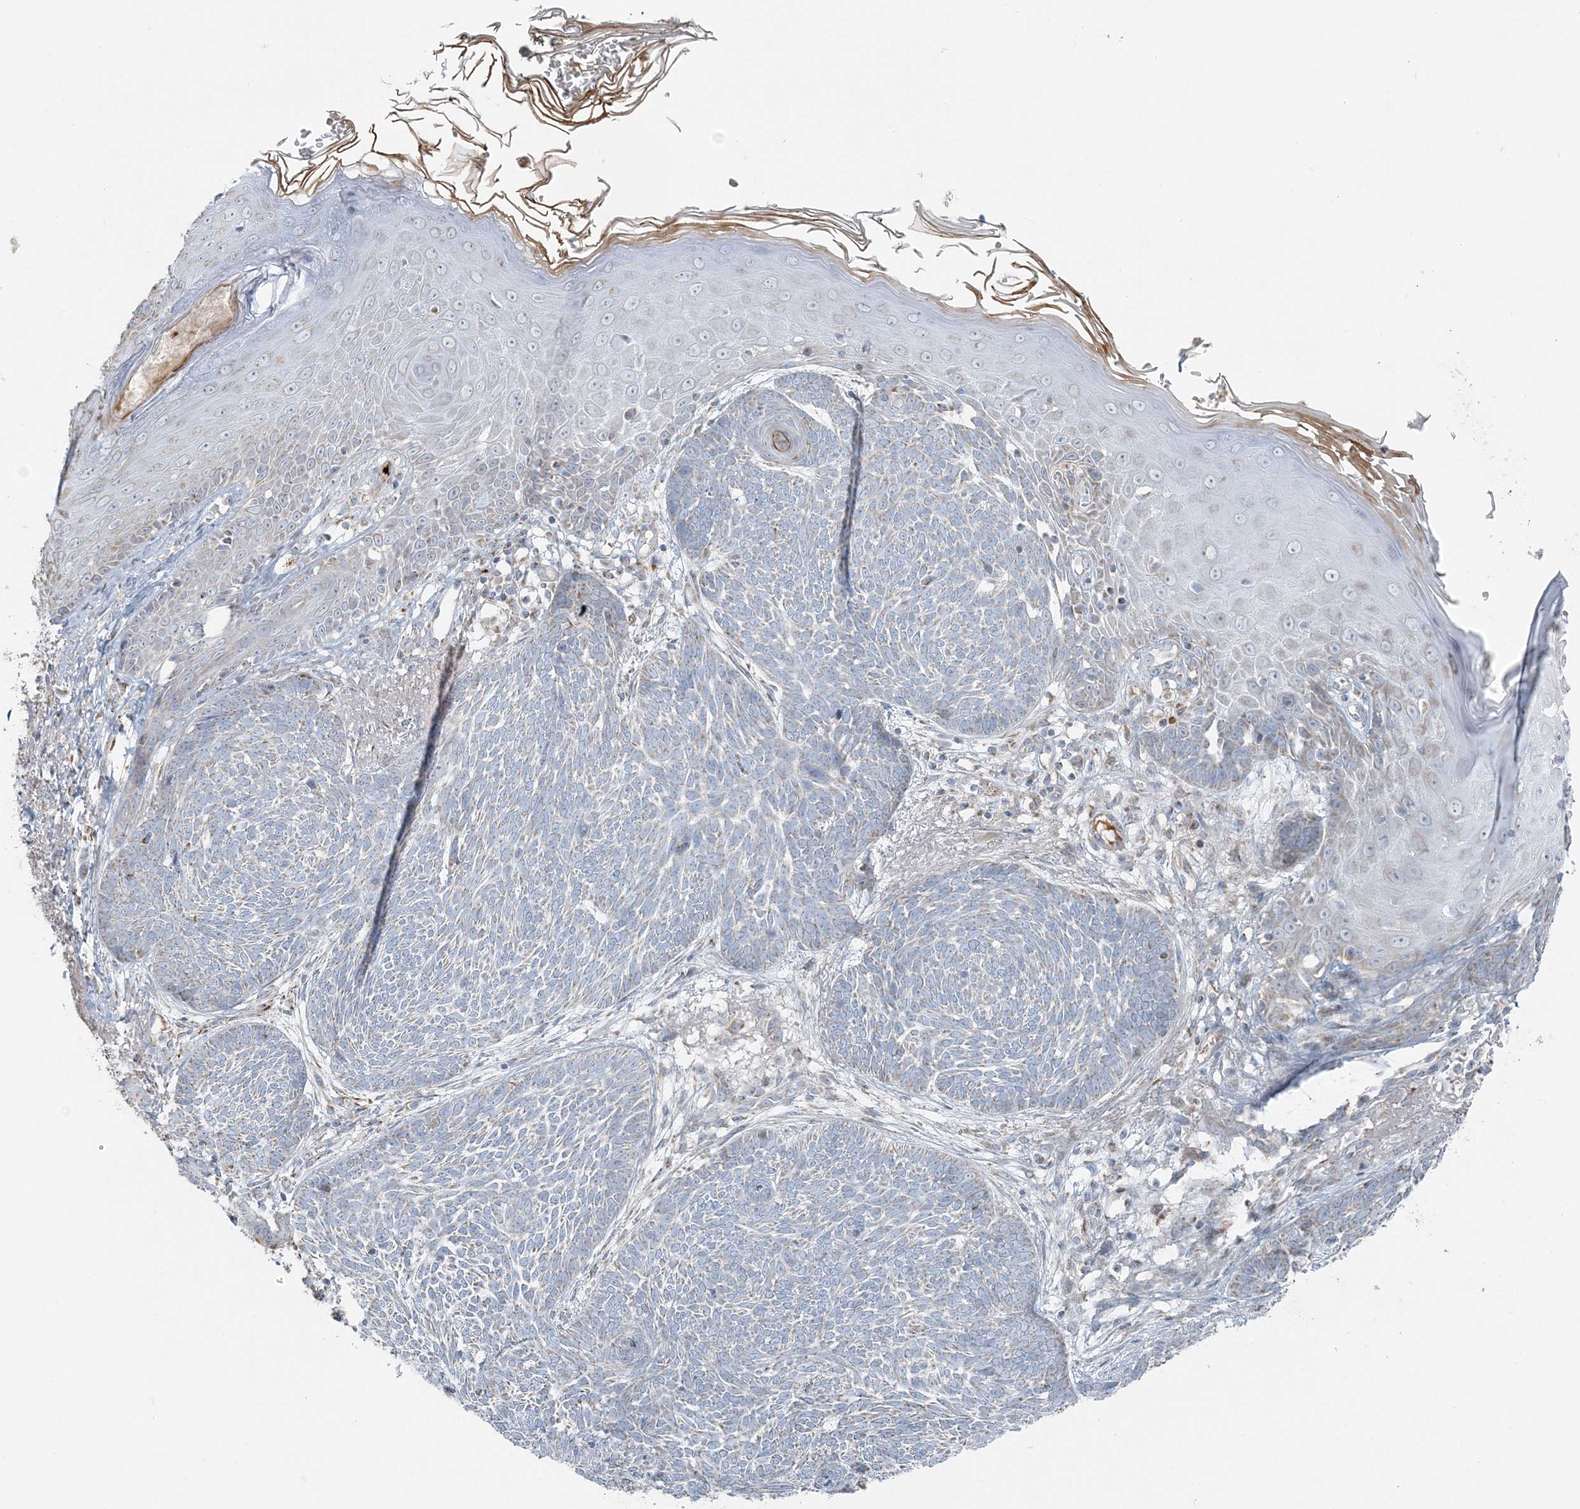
{"staining": {"intensity": "negative", "quantity": "none", "location": "none"}, "tissue": "skin cancer", "cell_type": "Tumor cells", "image_type": "cancer", "snomed": [{"axis": "morphology", "description": "Normal tissue, NOS"}, {"axis": "morphology", "description": "Basal cell carcinoma"}, {"axis": "topography", "description": "Skin"}], "caption": "Immunohistochemical staining of human skin basal cell carcinoma exhibits no significant staining in tumor cells.", "gene": "SLC22A16", "patient": {"sex": "male", "age": 64}}